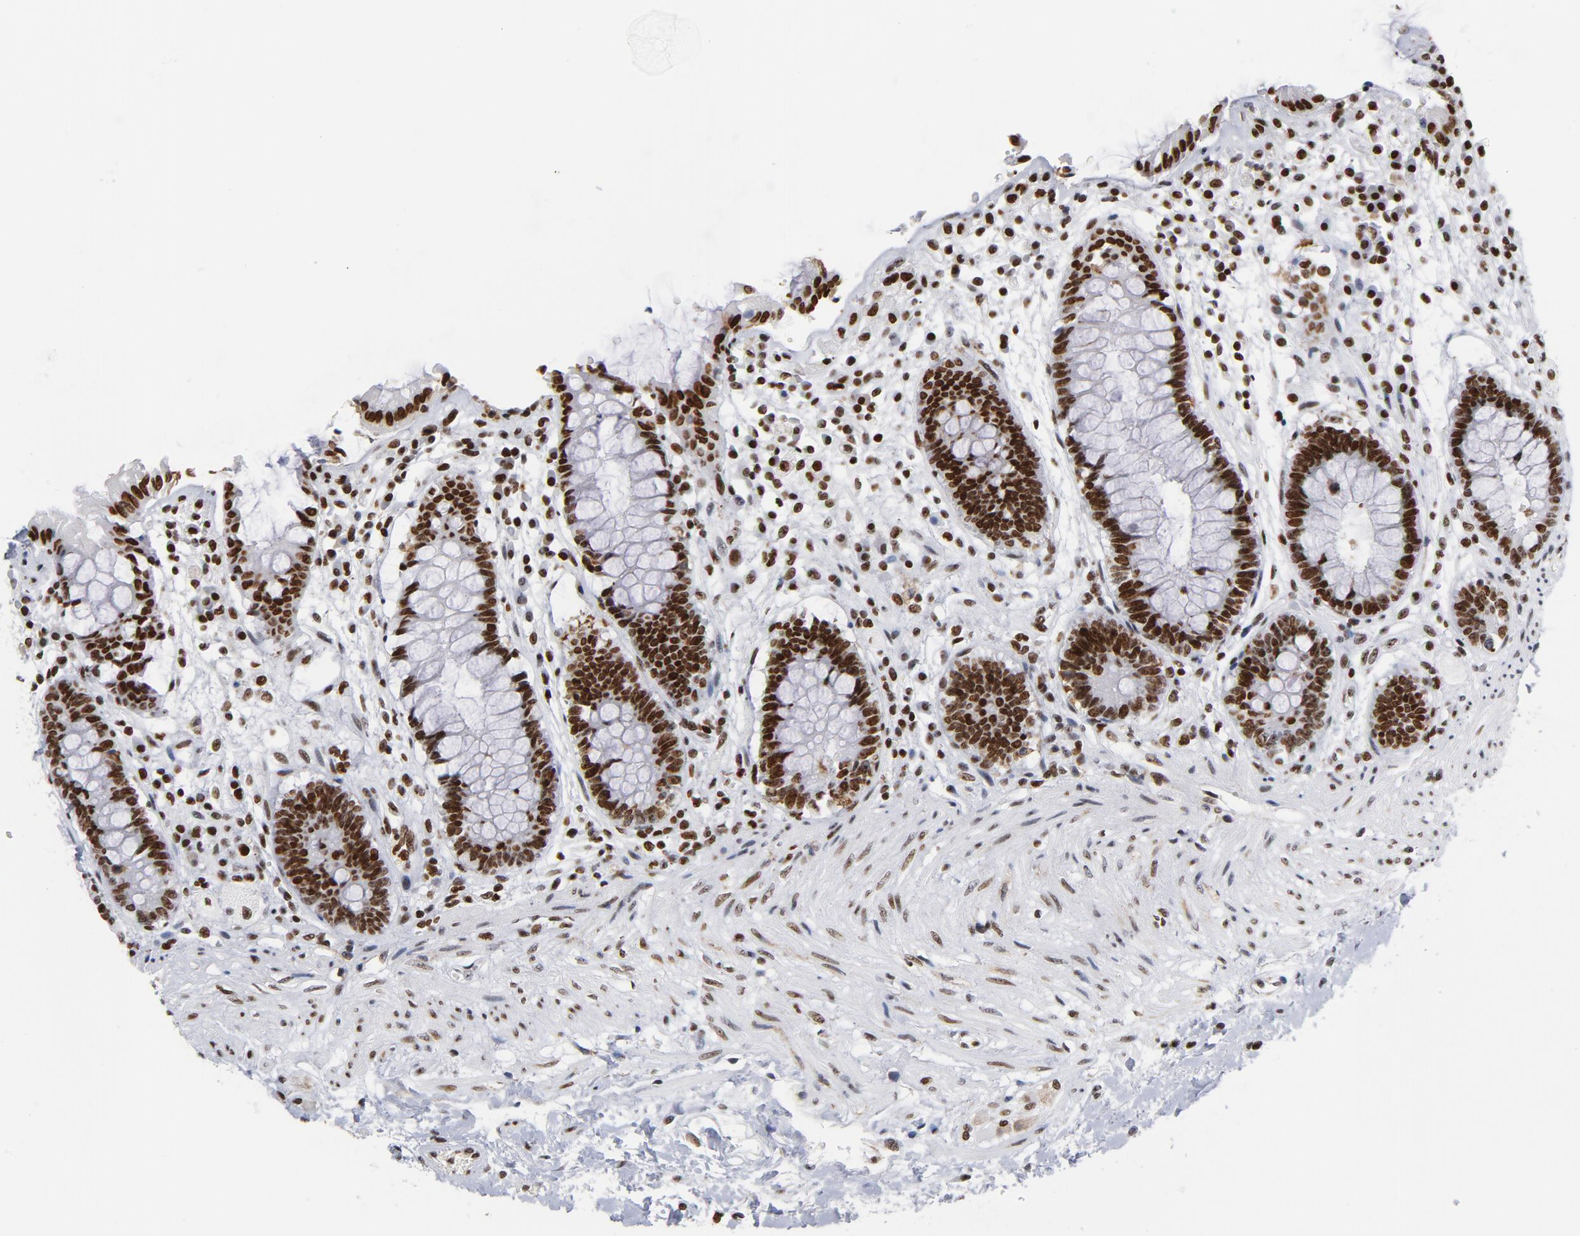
{"staining": {"intensity": "strong", "quantity": ">75%", "location": "nuclear"}, "tissue": "rectum", "cell_type": "Glandular cells", "image_type": "normal", "snomed": [{"axis": "morphology", "description": "Normal tissue, NOS"}, {"axis": "topography", "description": "Rectum"}], "caption": "Rectum stained for a protein (brown) demonstrates strong nuclear positive positivity in about >75% of glandular cells.", "gene": "TOP2B", "patient": {"sex": "female", "age": 46}}